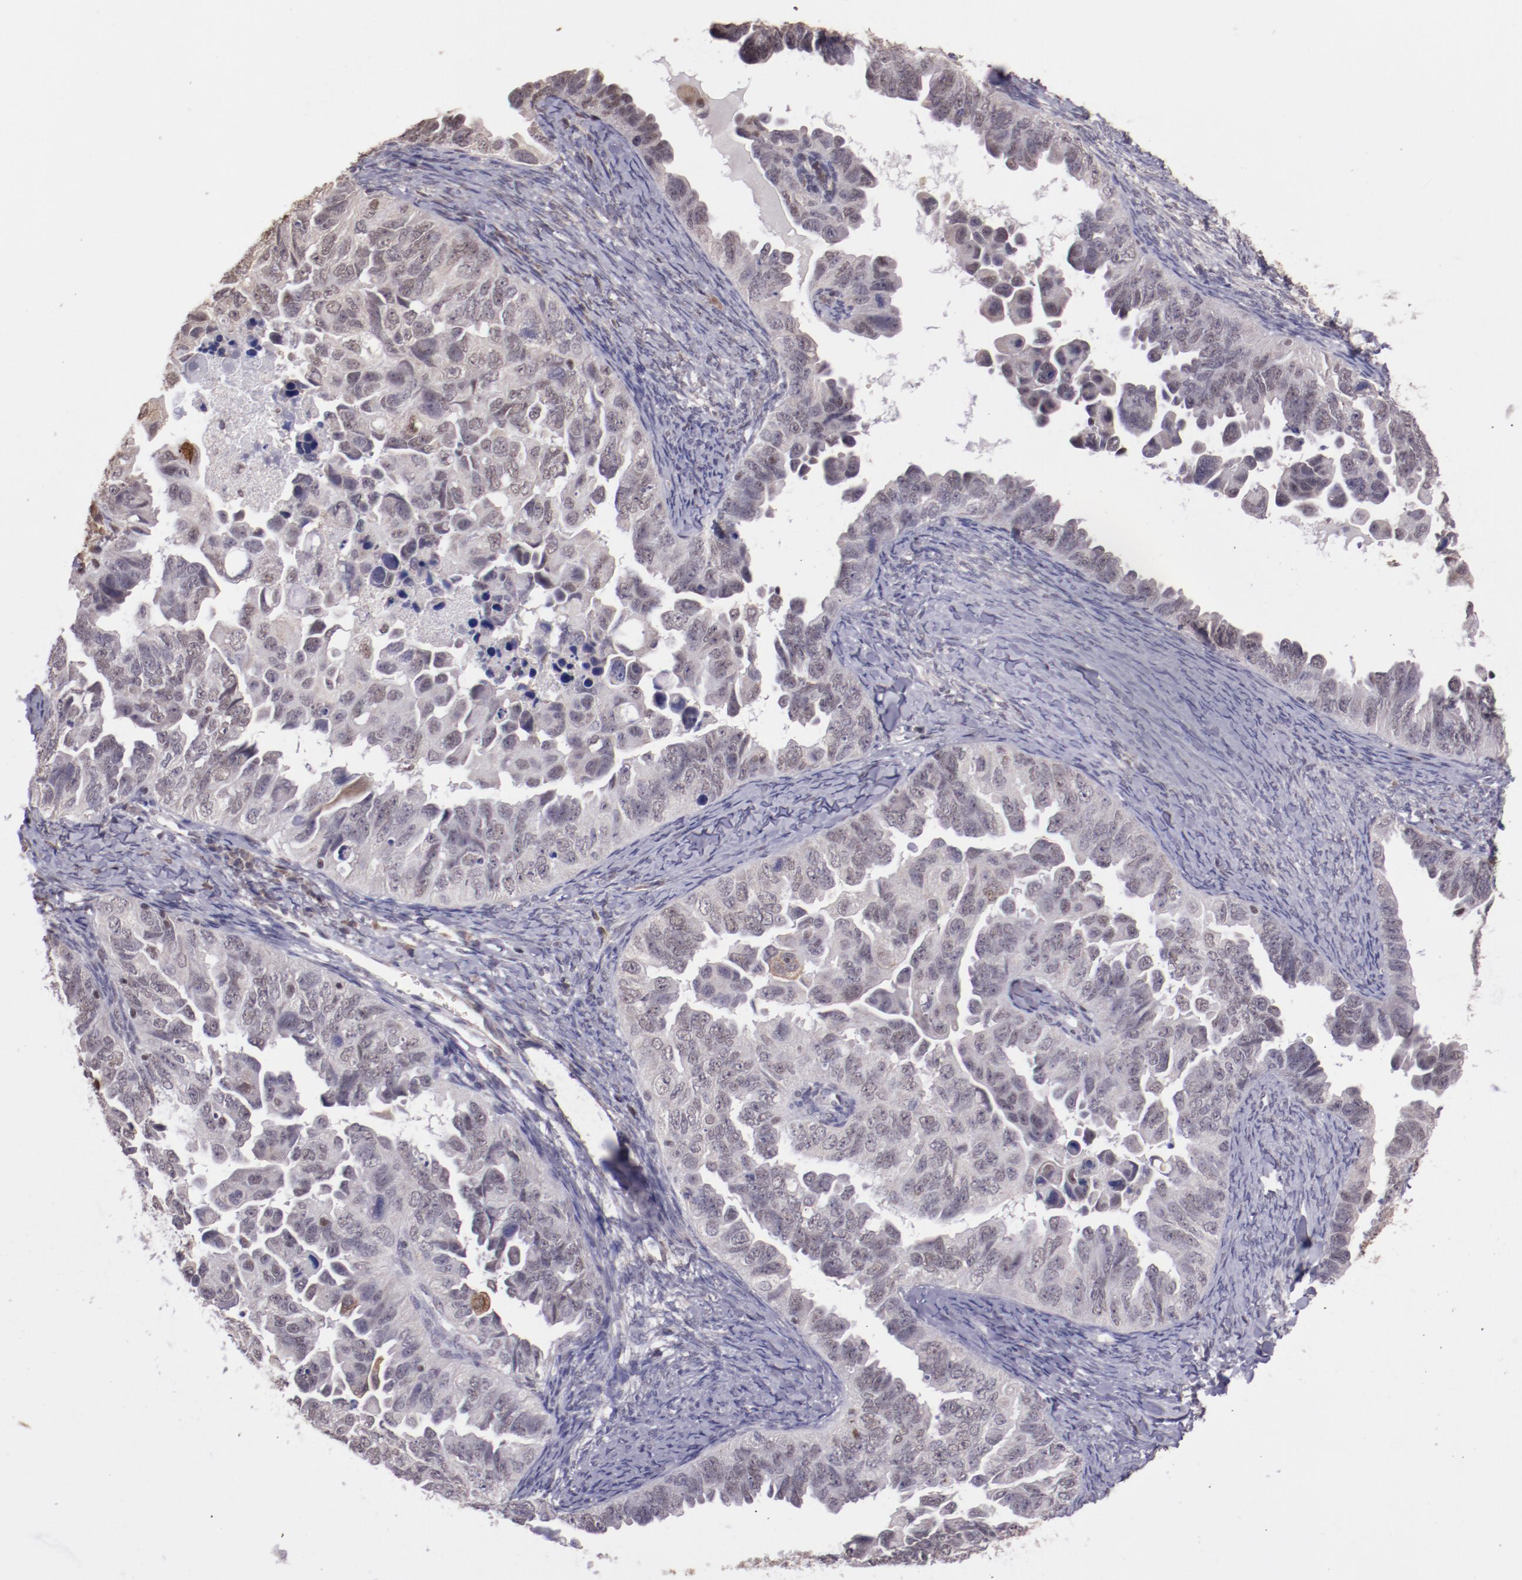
{"staining": {"intensity": "weak", "quantity": "<25%", "location": "nuclear"}, "tissue": "ovarian cancer", "cell_type": "Tumor cells", "image_type": "cancer", "snomed": [{"axis": "morphology", "description": "Cystadenocarcinoma, serous, NOS"}, {"axis": "topography", "description": "Ovary"}], "caption": "Immunohistochemical staining of human ovarian cancer (serous cystadenocarcinoma) displays no significant expression in tumor cells.", "gene": "ELF1", "patient": {"sex": "female", "age": 82}}